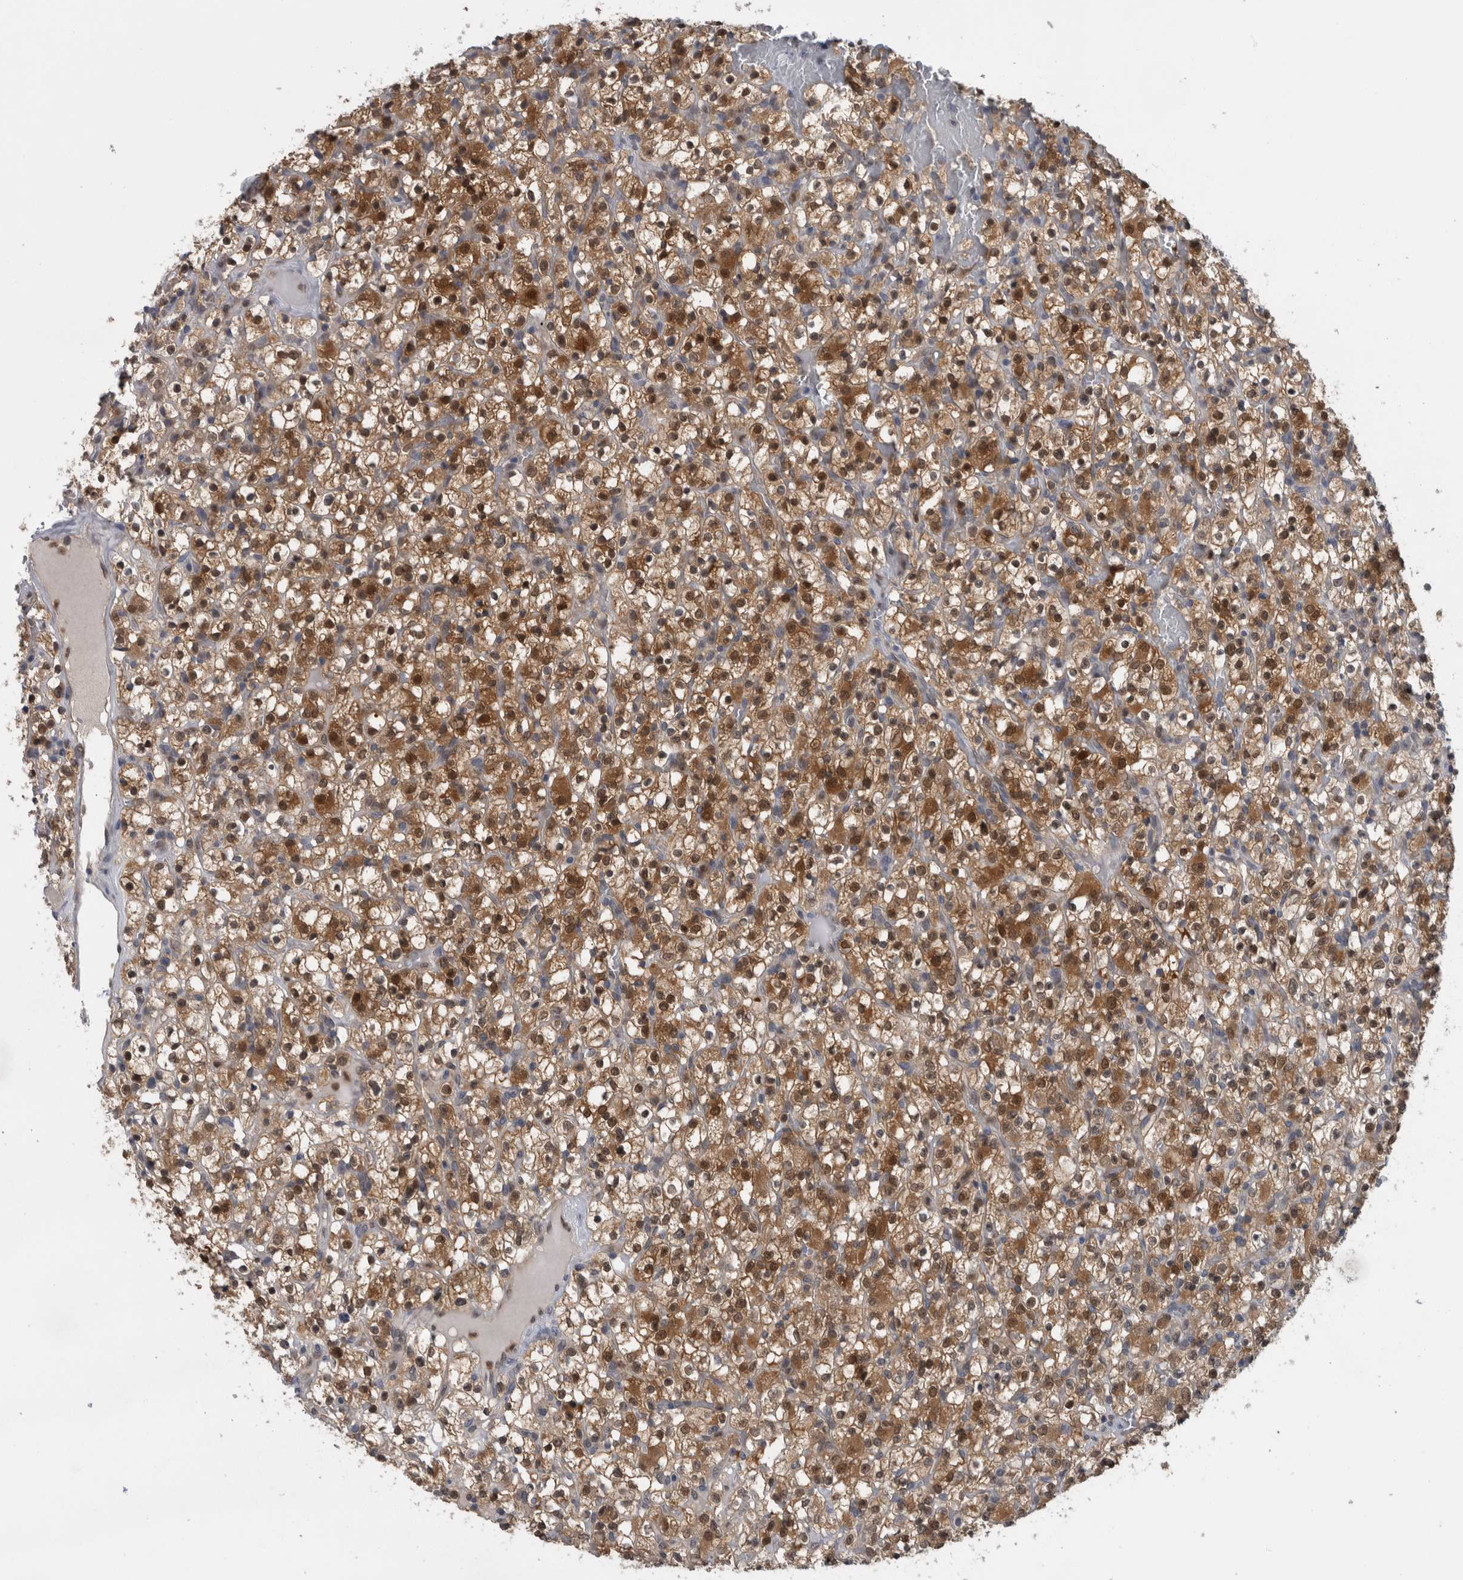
{"staining": {"intensity": "strong", "quantity": ">75%", "location": "cytoplasmic/membranous,nuclear"}, "tissue": "renal cancer", "cell_type": "Tumor cells", "image_type": "cancer", "snomed": [{"axis": "morphology", "description": "Normal tissue, NOS"}, {"axis": "morphology", "description": "Adenocarcinoma, NOS"}, {"axis": "topography", "description": "Kidney"}], "caption": "Immunohistochemical staining of renal cancer (adenocarcinoma) exhibits high levels of strong cytoplasmic/membranous and nuclear protein expression in about >75% of tumor cells.", "gene": "NAPRT", "patient": {"sex": "female", "age": 72}}